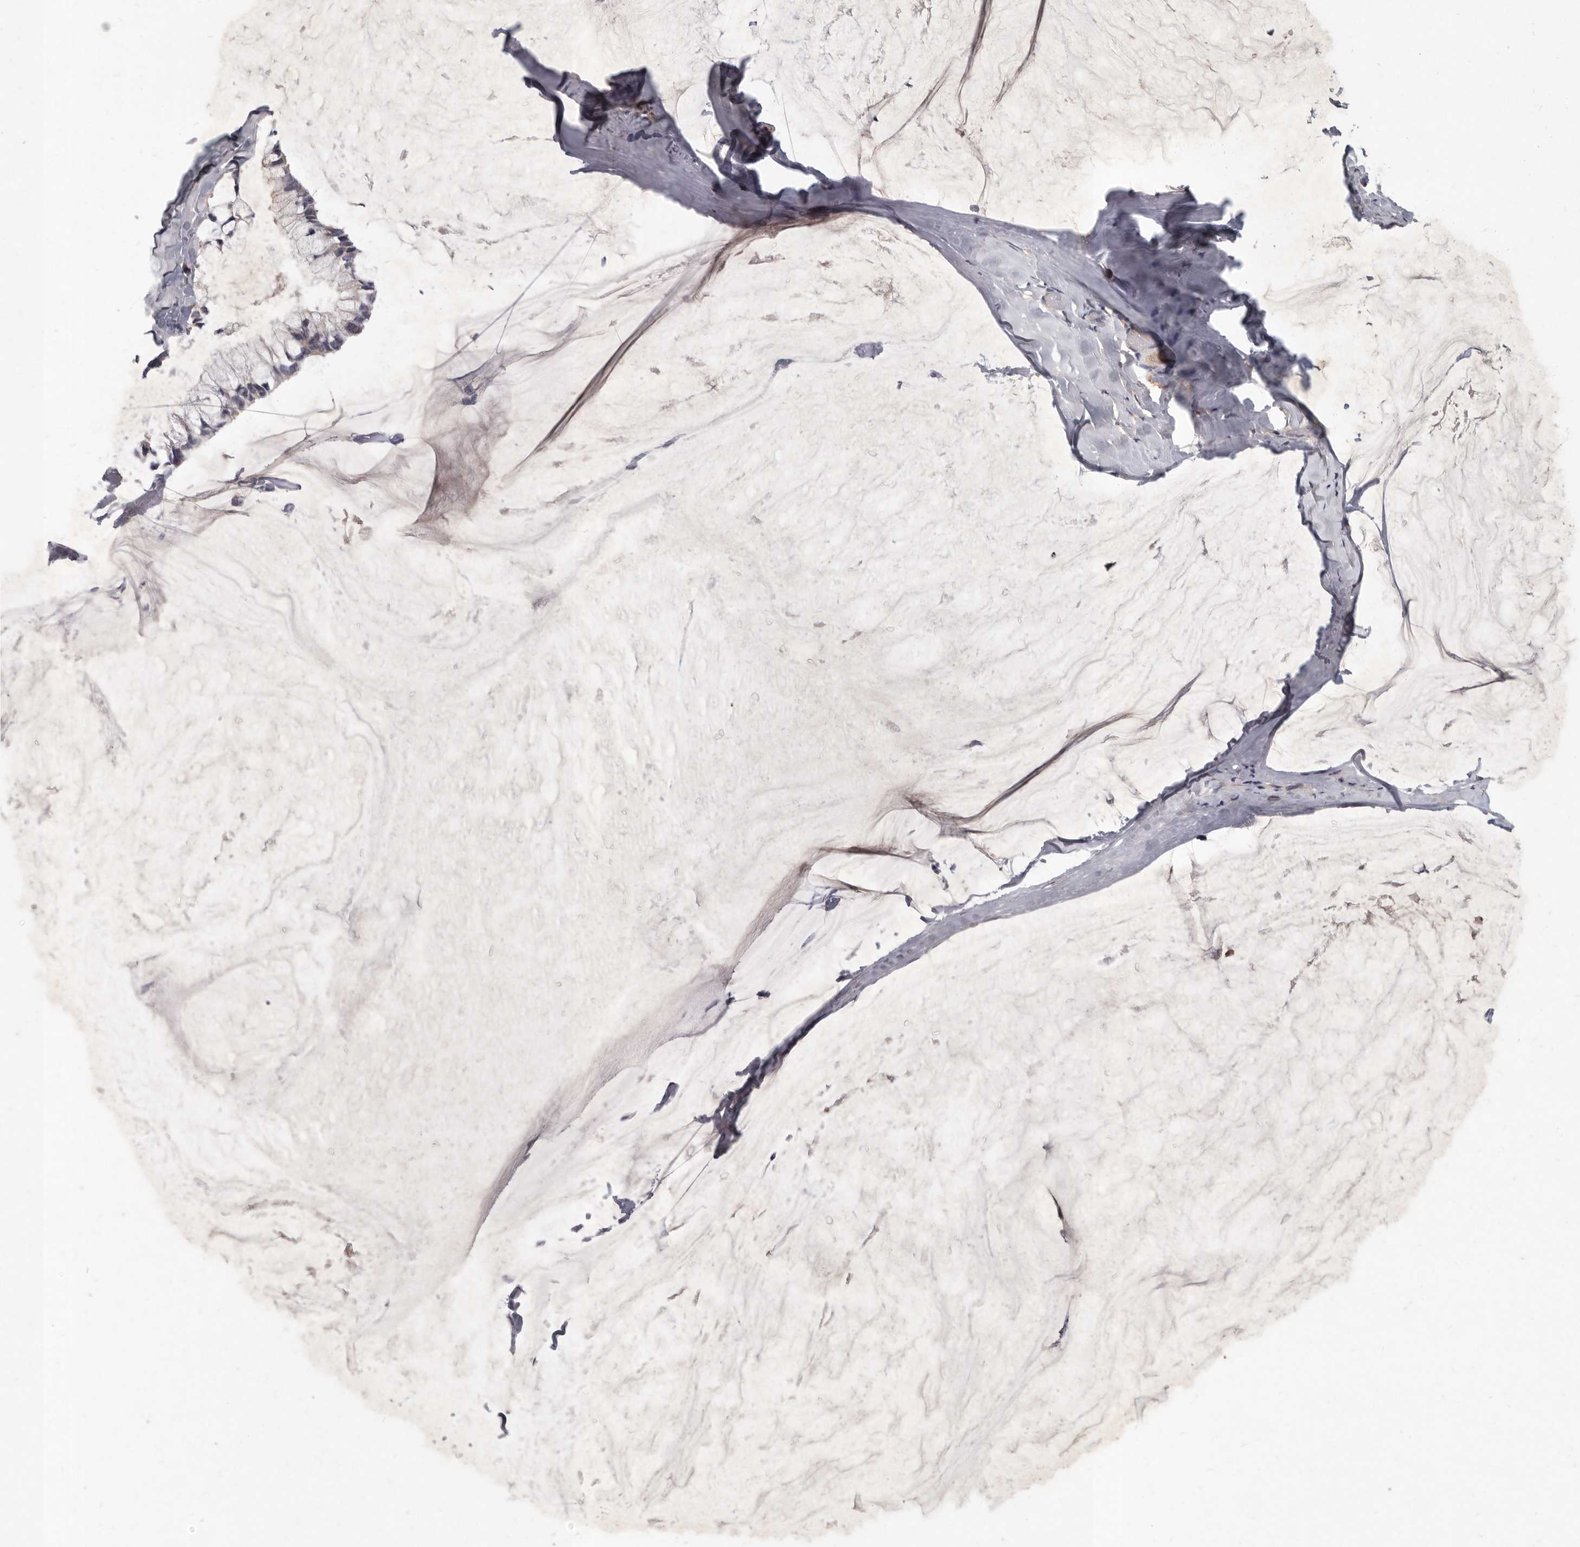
{"staining": {"intensity": "negative", "quantity": "none", "location": "none"}, "tissue": "ovarian cancer", "cell_type": "Tumor cells", "image_type": "cancer", "snomed": [{"axis": "morphology", "description": "Cystadenocarcinoma, mucinous, NOS"}, {"axis": "topography", "description": "Ovary"}], "caption": "DAB (3,3'-diaminobenzidine) immunohistochemical staining of ovarian mucinous cystadenocarcinoma shows no significant staining in tumor cells.", "gene": "SLC22A1", "patient": {"sex": "female", "age": 39}}